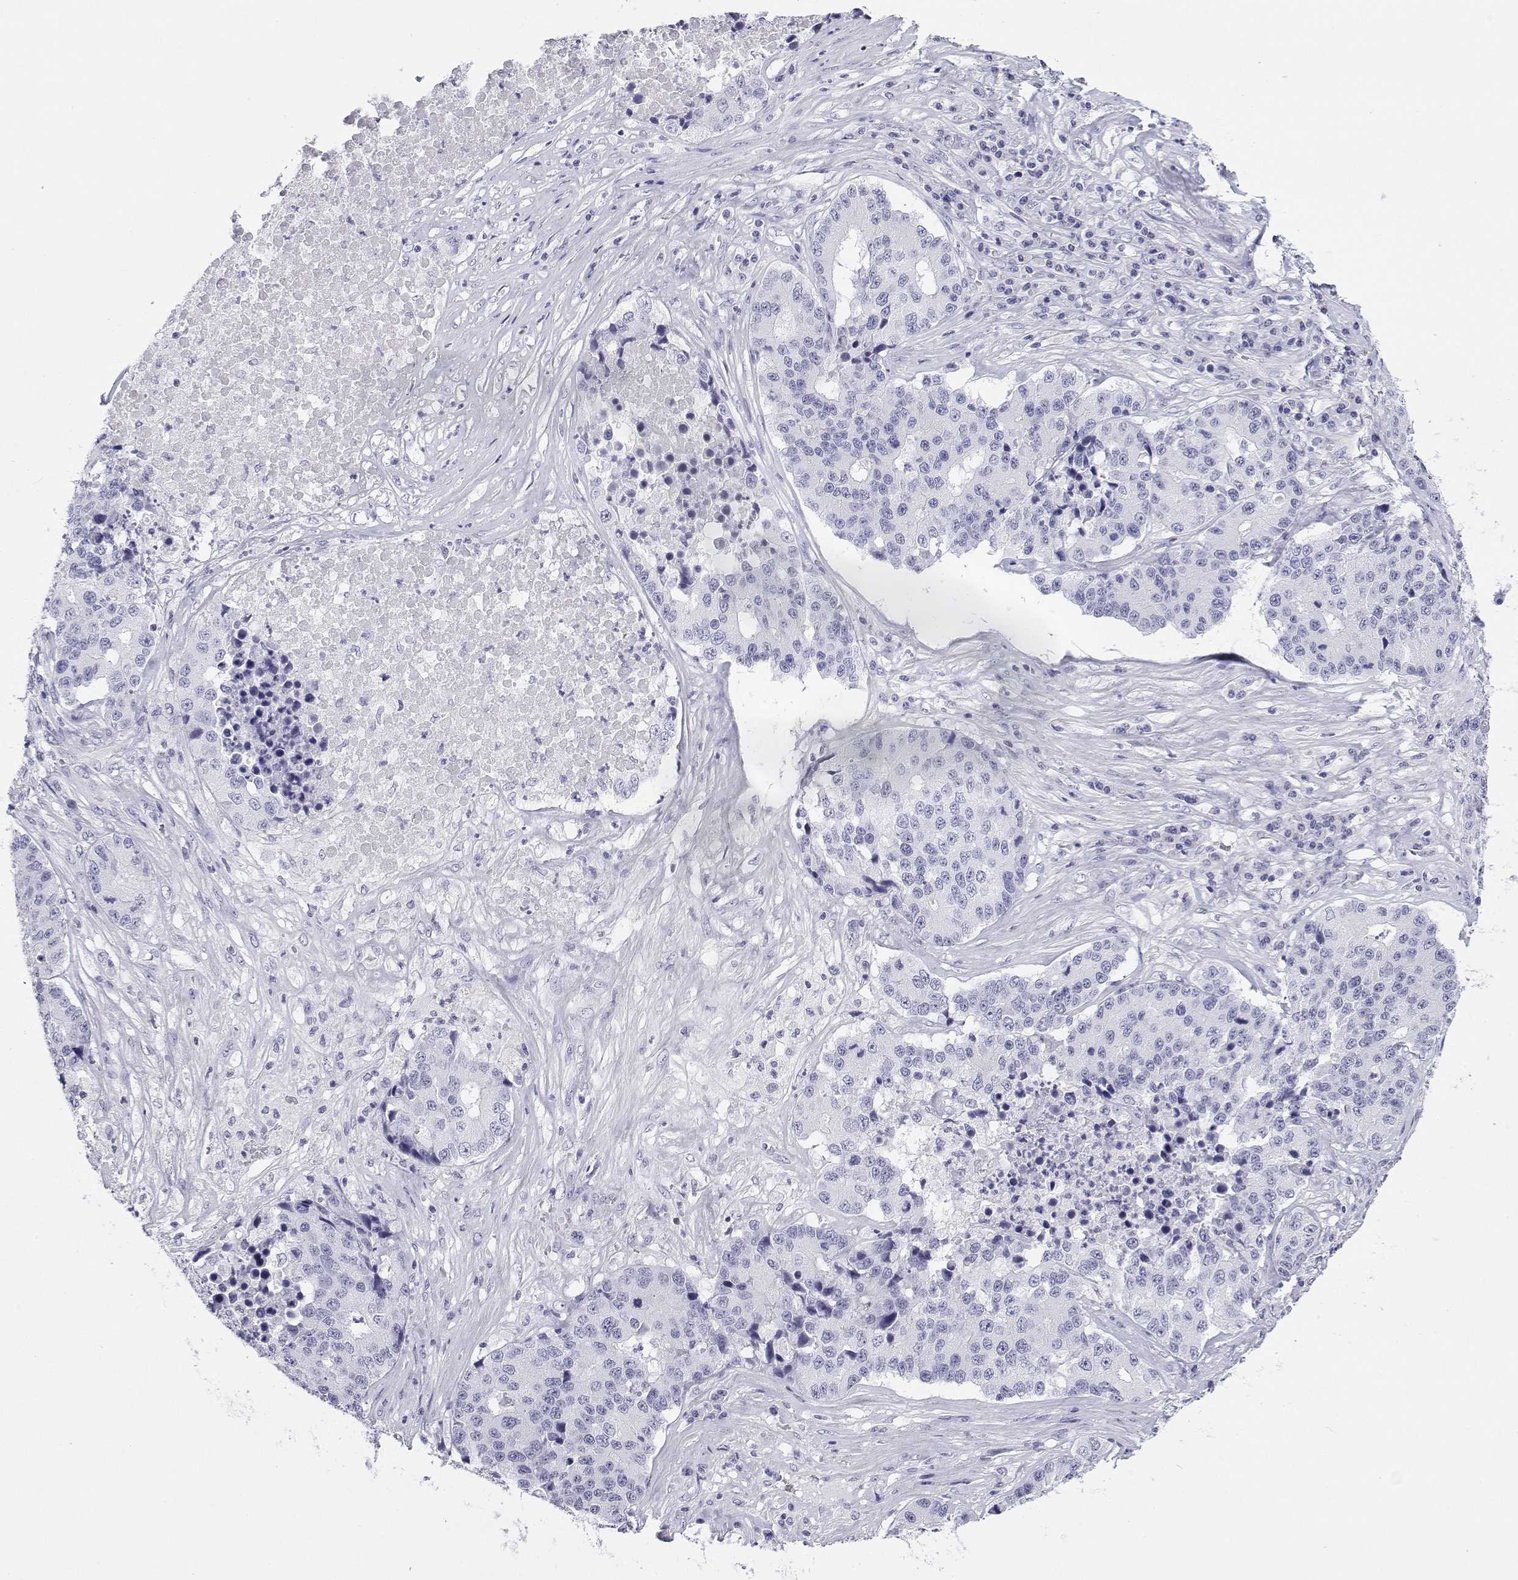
{"staining": {"intensity": "negative", "quantity": "none", "location": "none"}, "tissue": "stomach cancer", "cell_type": "Tumor cells", "image_type": "cancer", "snomed": [{"axis": "morphology", "description": "Adenocarcinoma, NOS"}, {"axis": "topography", "description": "Stomach"}], "caption": "There is no significant expression in tumor cells of adenocarcinoma (stomach).", "gene": "BHMT", "patient": {"sex": "male", "age": 71}}